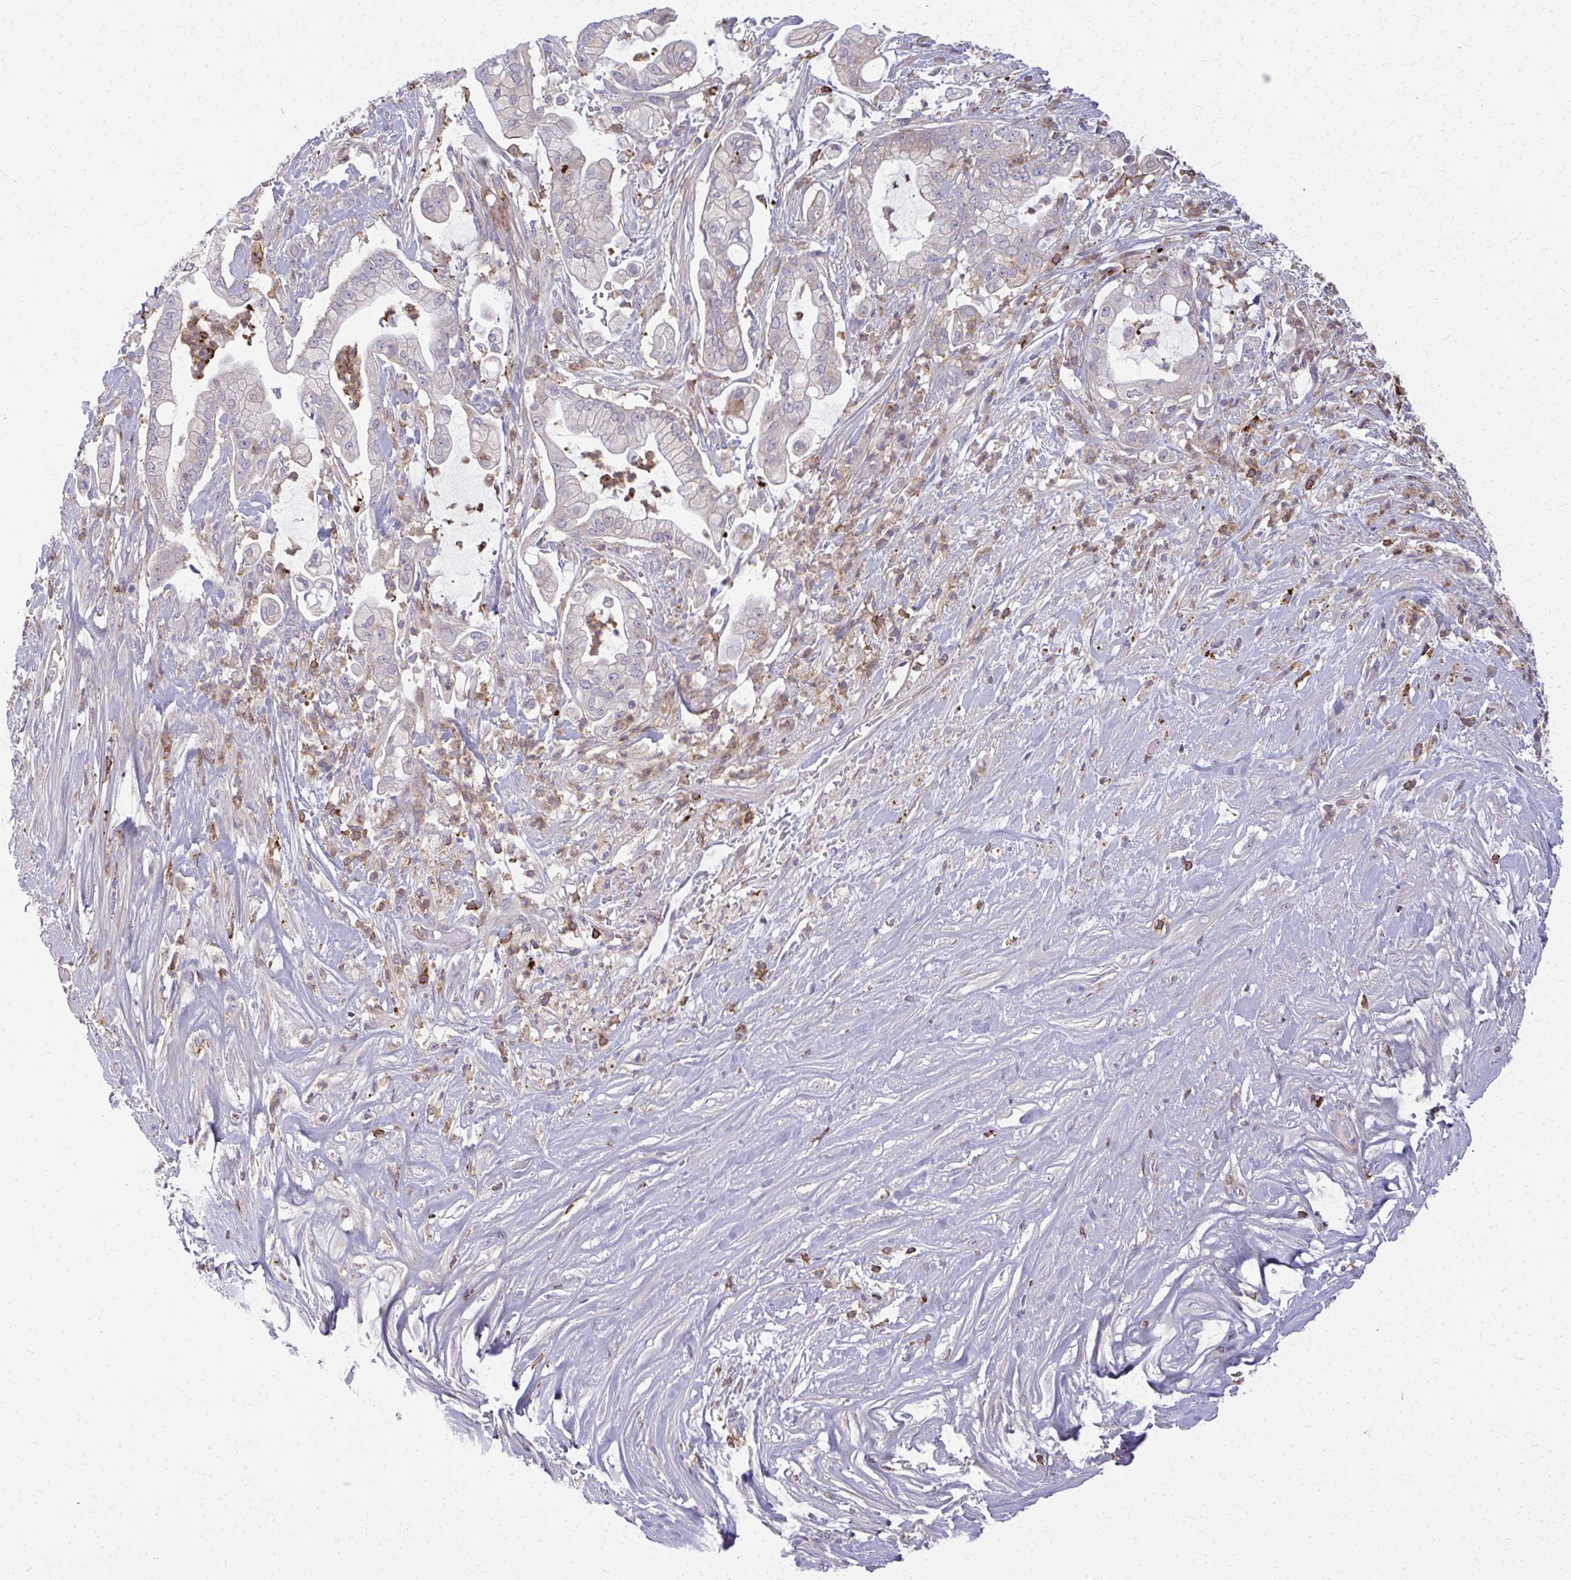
{"staining": {"intensity": "negative", "quantity": "none", "location": "none"}, "tissue": "pancreatic cancer", "cell_type": "Tumor cells", "image_type": "cancer", "snomed": [{"axis": "morphology", "description": "Adenocarcinoma, NOS"}, {"axis": "topography", "description": "Pancreas"}], "caption": "Pancreatic cancer (adenocarcinoma) was stained to show a protein in brown. There is no significant expression in tumor cells.", "gene": "AP5M1", "patient": {"sex": "female", "age": 69}}